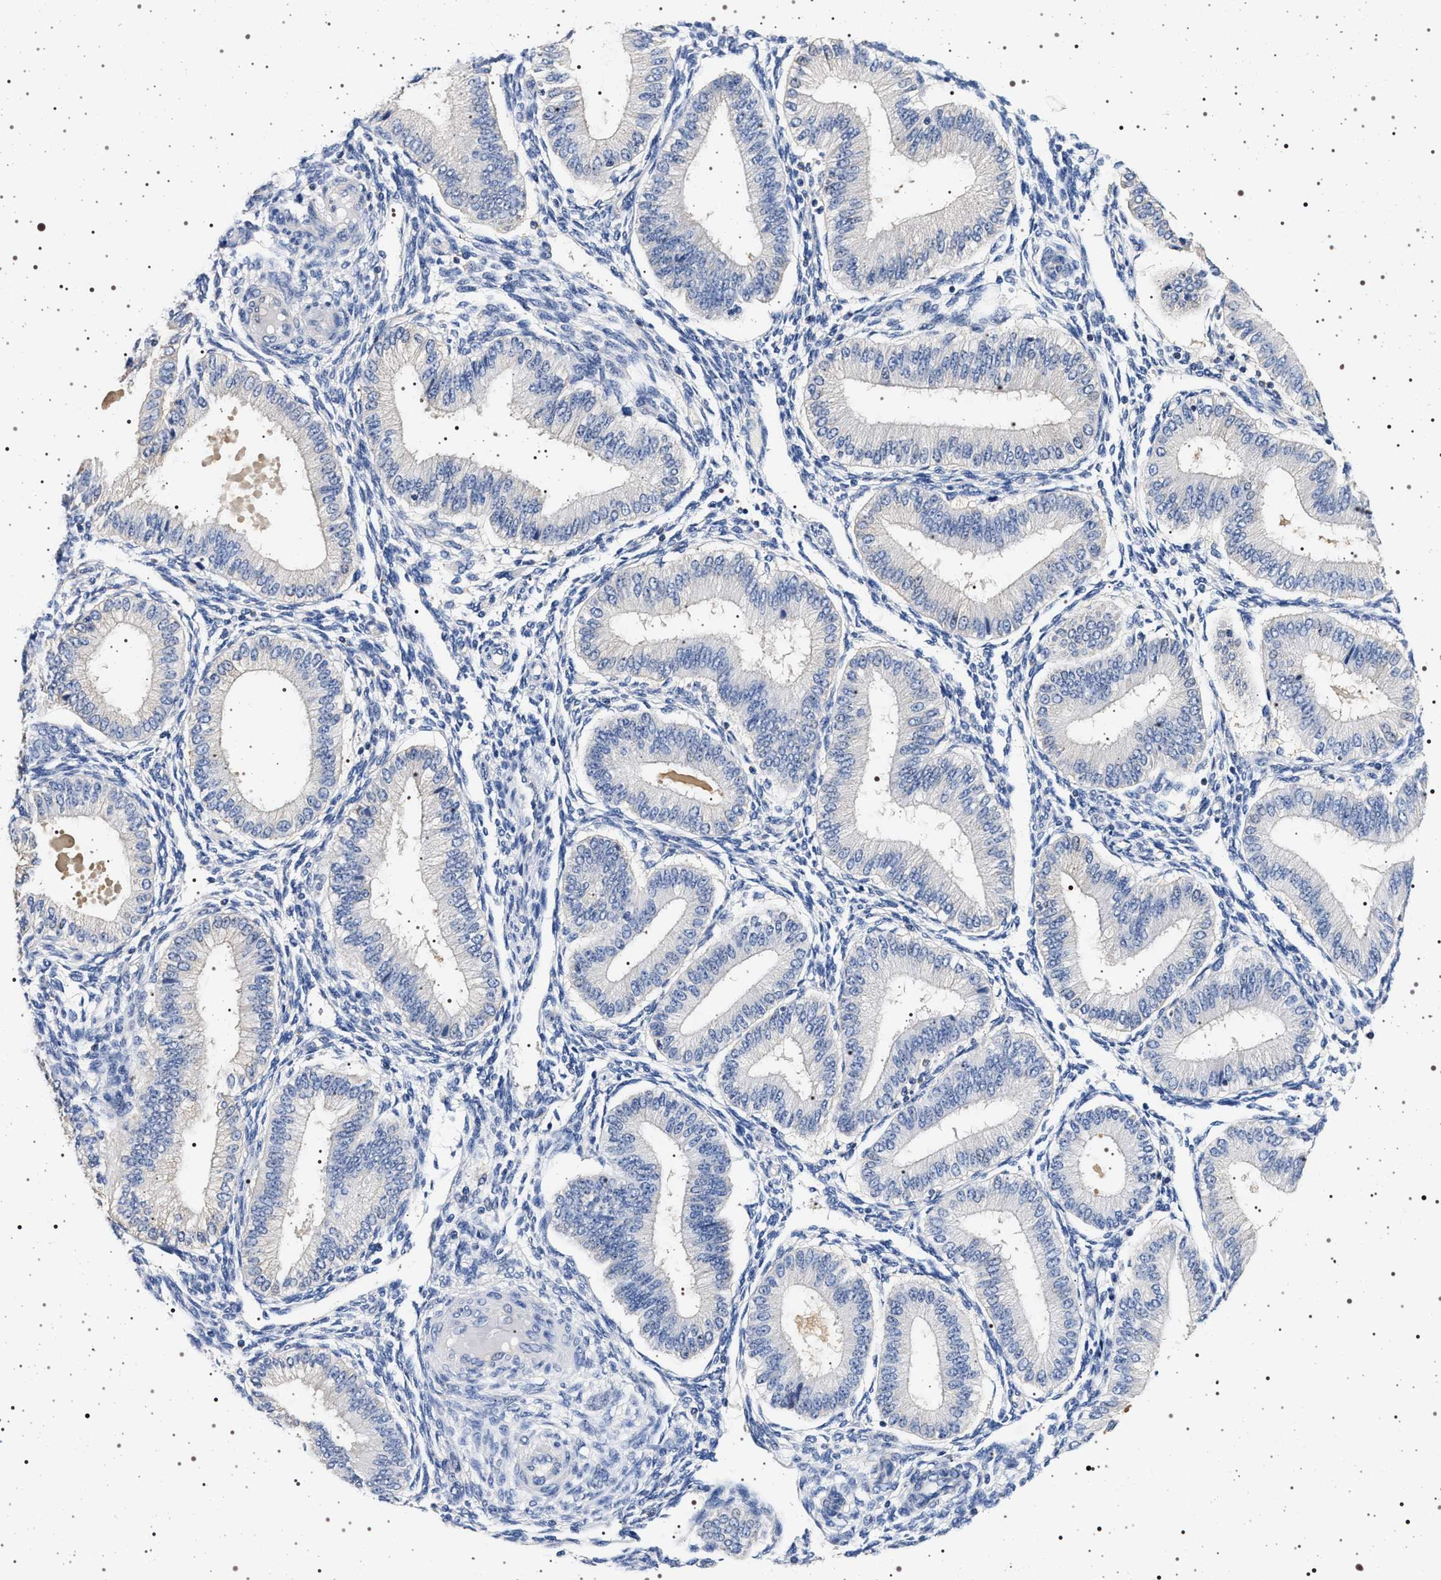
{"staining": {"intensity": "negative", "quantity": "none", "location": "none"}, "tissue": "endometrium", "cell_type": "Cells in endometrial stroma", "image_type": "normal", "snomed": [{"axis": "morphology", "description": "Normal tissue, NOS"}, {"axis": "topography", "description": "Endometrium"}], "caption": "Immunohistochemistry image of benign human endometrium stained for a protein (brown), which demonstrates no staining in cells in endometrial stroma.", "gene": "HSD17B1", "patient": {"sex": "female", "age": 39}}